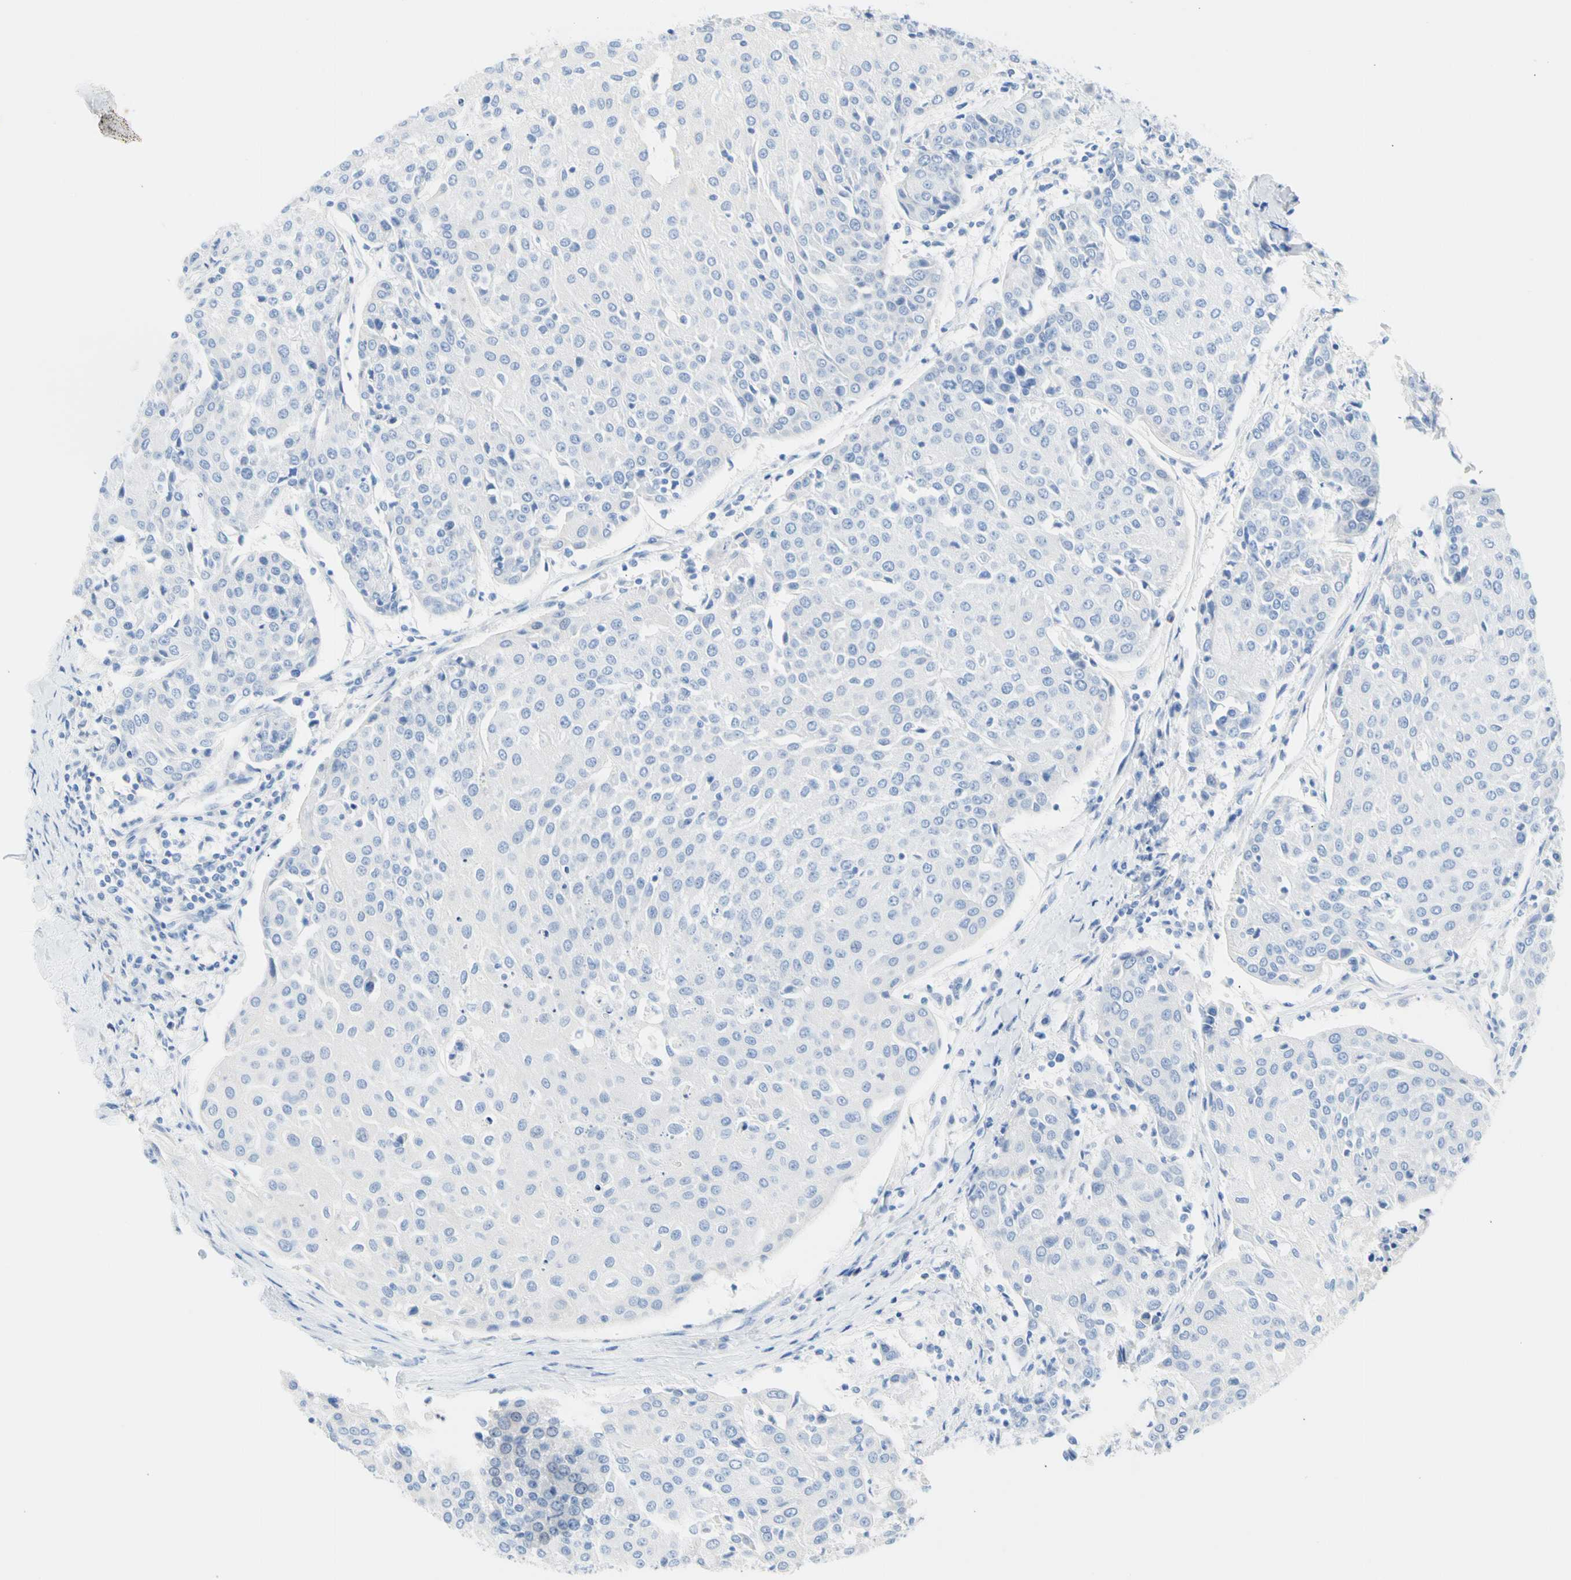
{"staining": {"intensity": "negative", "quantity": "none", "location": "none"}, "tissue": "urothelial cancer", "cell_type": "Tumor cells", "image_type": "cancer", "snomed": [{"axis": "morphology", "description": "Urothelial carcinoma, High grade"}, {"axis": "topography", "description": "Urinary bladder"}], "caption": "This is a micrograph of IHC staining of urothelial cancer, which shows no staining in tumor cells.", "gene": "CEL", "patient": {"sex": "female", "age": 85}}